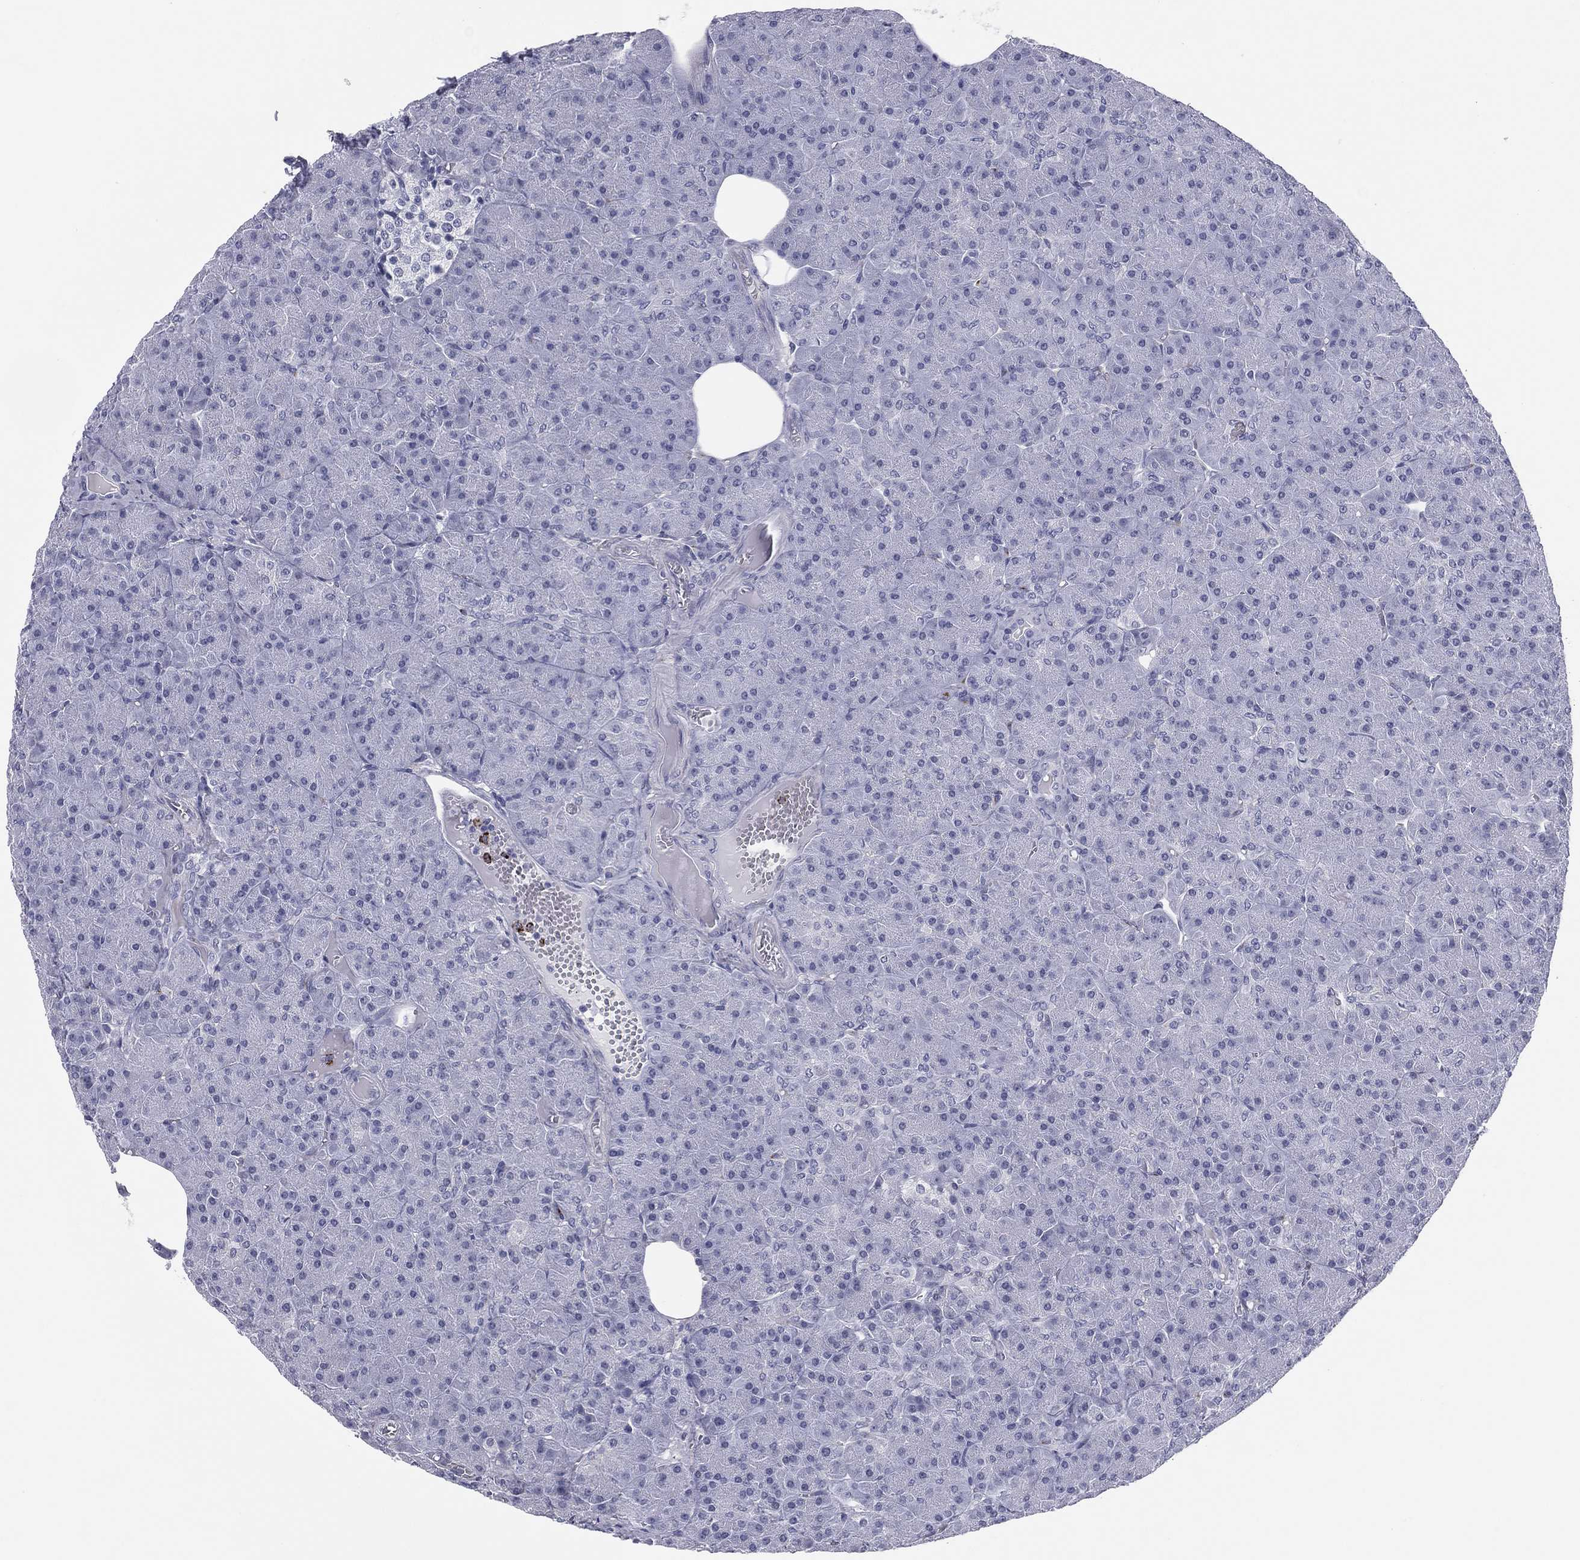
{"staining": {"intensity": "negative", "quantity": "none", "location": "none"}, "tissue": "pancreas", "cell_type": "Exocrine glandular cells", "image_type": "normal", "snomed": [{"axis": "morphology", "description": "Normal tissue, NOS"}, {"axis": "topography", "description": "Pancreas"}], "caption": "Human pancreas stained for a protein using IHC shows no staining in exocrine glandular cells.", "gene": "HLA", "patient": {"sex": "male", "age": 61}}